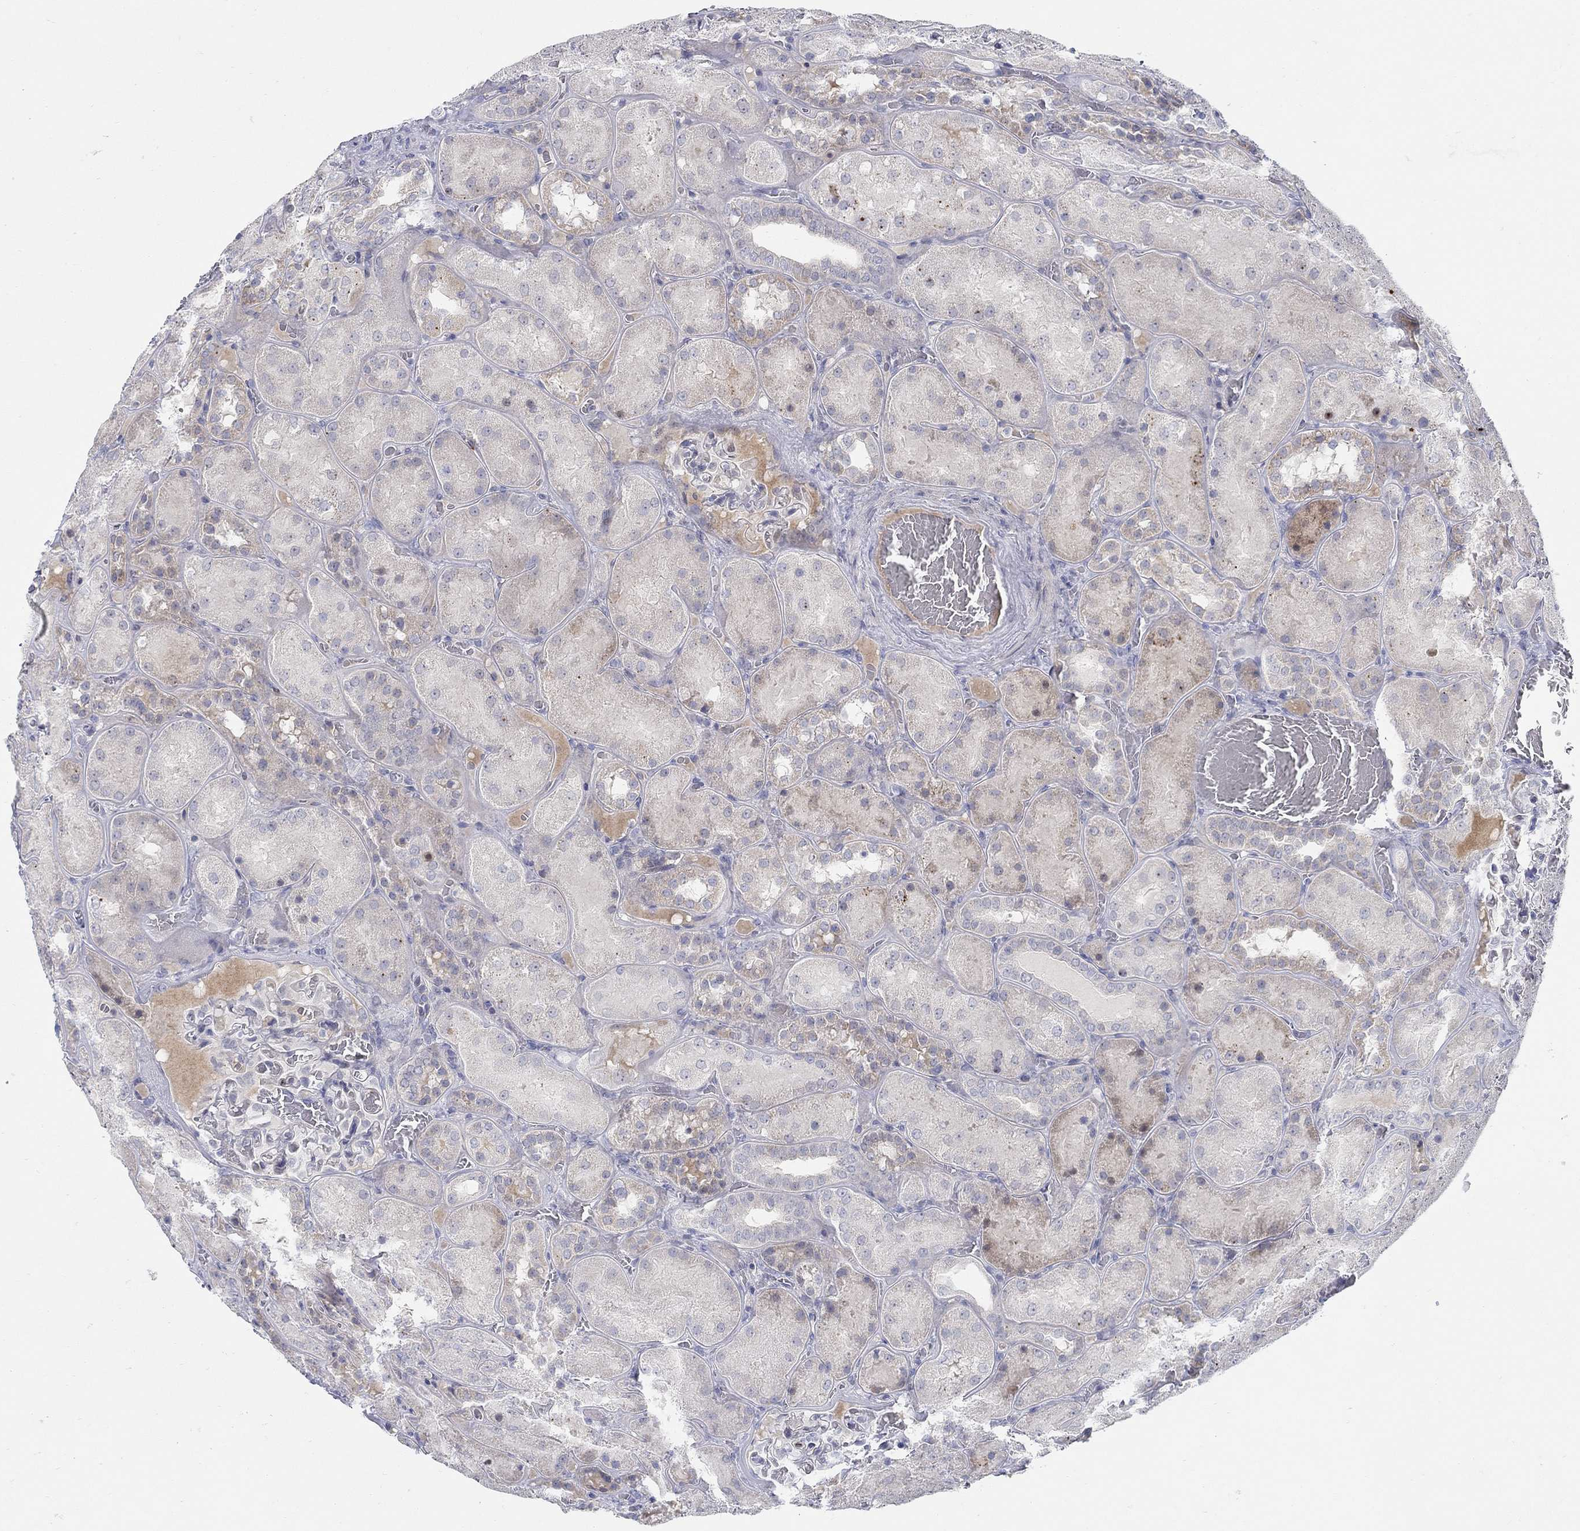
{"staining": {"intensity": "negative", "quantity": "none", "location": "none"}, "tissue": "kidney", "cell_type": "Cells in glomeruli", "image_type": "normal", "snomed": [{"axis": "morphology", "description": "Normal tissue, NOS"}, {"axis": "topography", "description": "Kidney"}], "caption": "Immunohistochemistry (IHC) photomicrograph of benign kidney: human kidney stained with DAB (3,3'-diaminobenzidine) demonstrates no significant protein staining in cells in glomeruli. Brightfield microscopy of immunohistochemistry (IHC) stained with DAB (brown) and hematoxylin (blue), captured at high magnification.", "gene": "ANO7", "patient": {"sex": "male", "age": 73}}